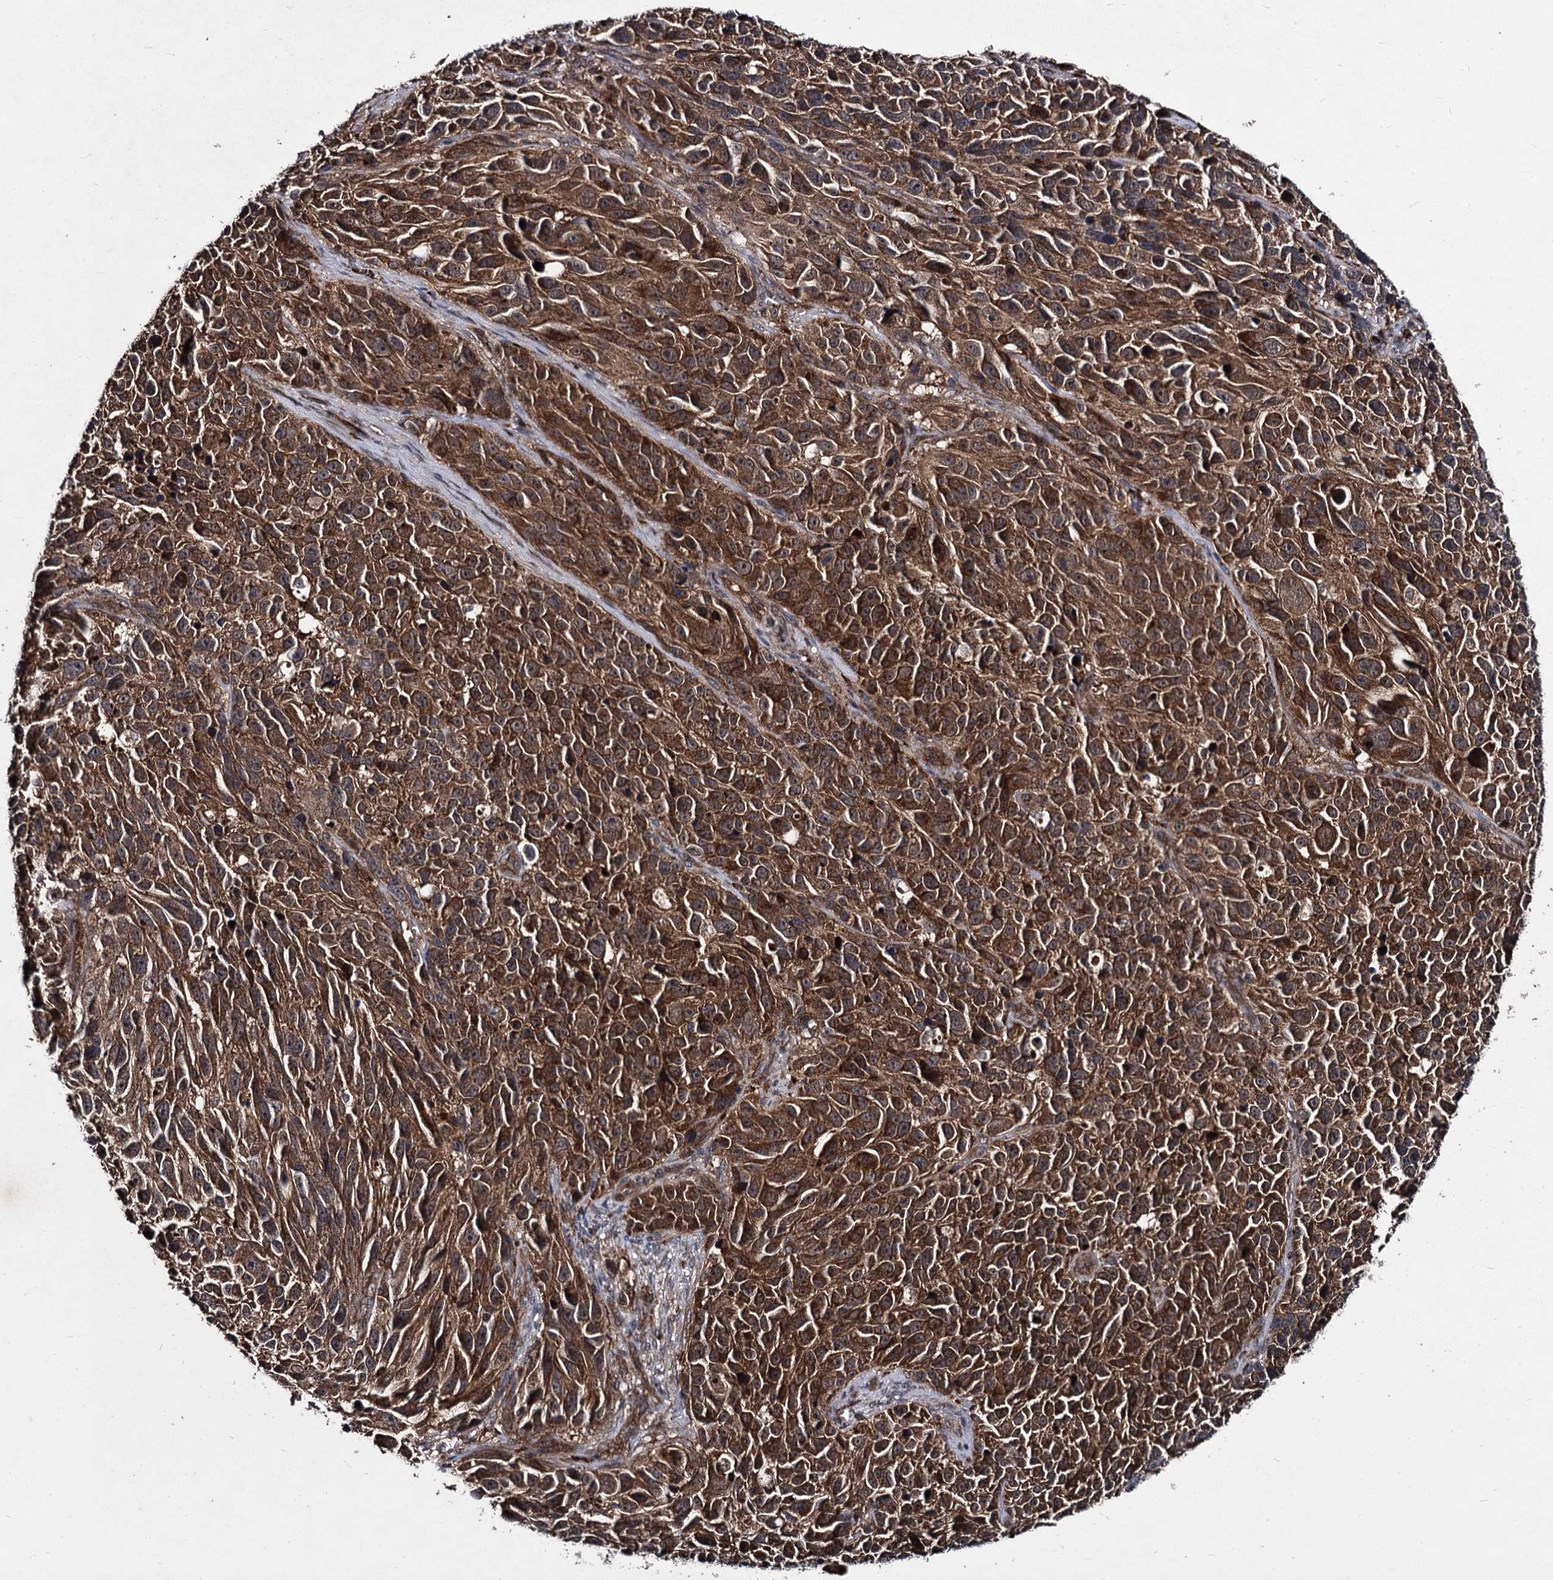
{"staining": {"intensity": "strong", "quantity": ">75%", "location": "cytoplasmic/membranous"}, "tissue": "melanoma", "cell_type": "Tumor cells", "image_type": "cancer", "snomed": [{"axis": "morphology", "description": "Malignant melanoma, NOS"}, {"axis": "topography", "description": "Skin"}], "caption": "Strong cytoplasmic/membranous expression is present in approximately >75% of tumor cells in melanoma. (IHC, brightfield microscopy, high magnification).", "gene": "BCL2L2", "patient": {"sex": "male", "age": 84}}